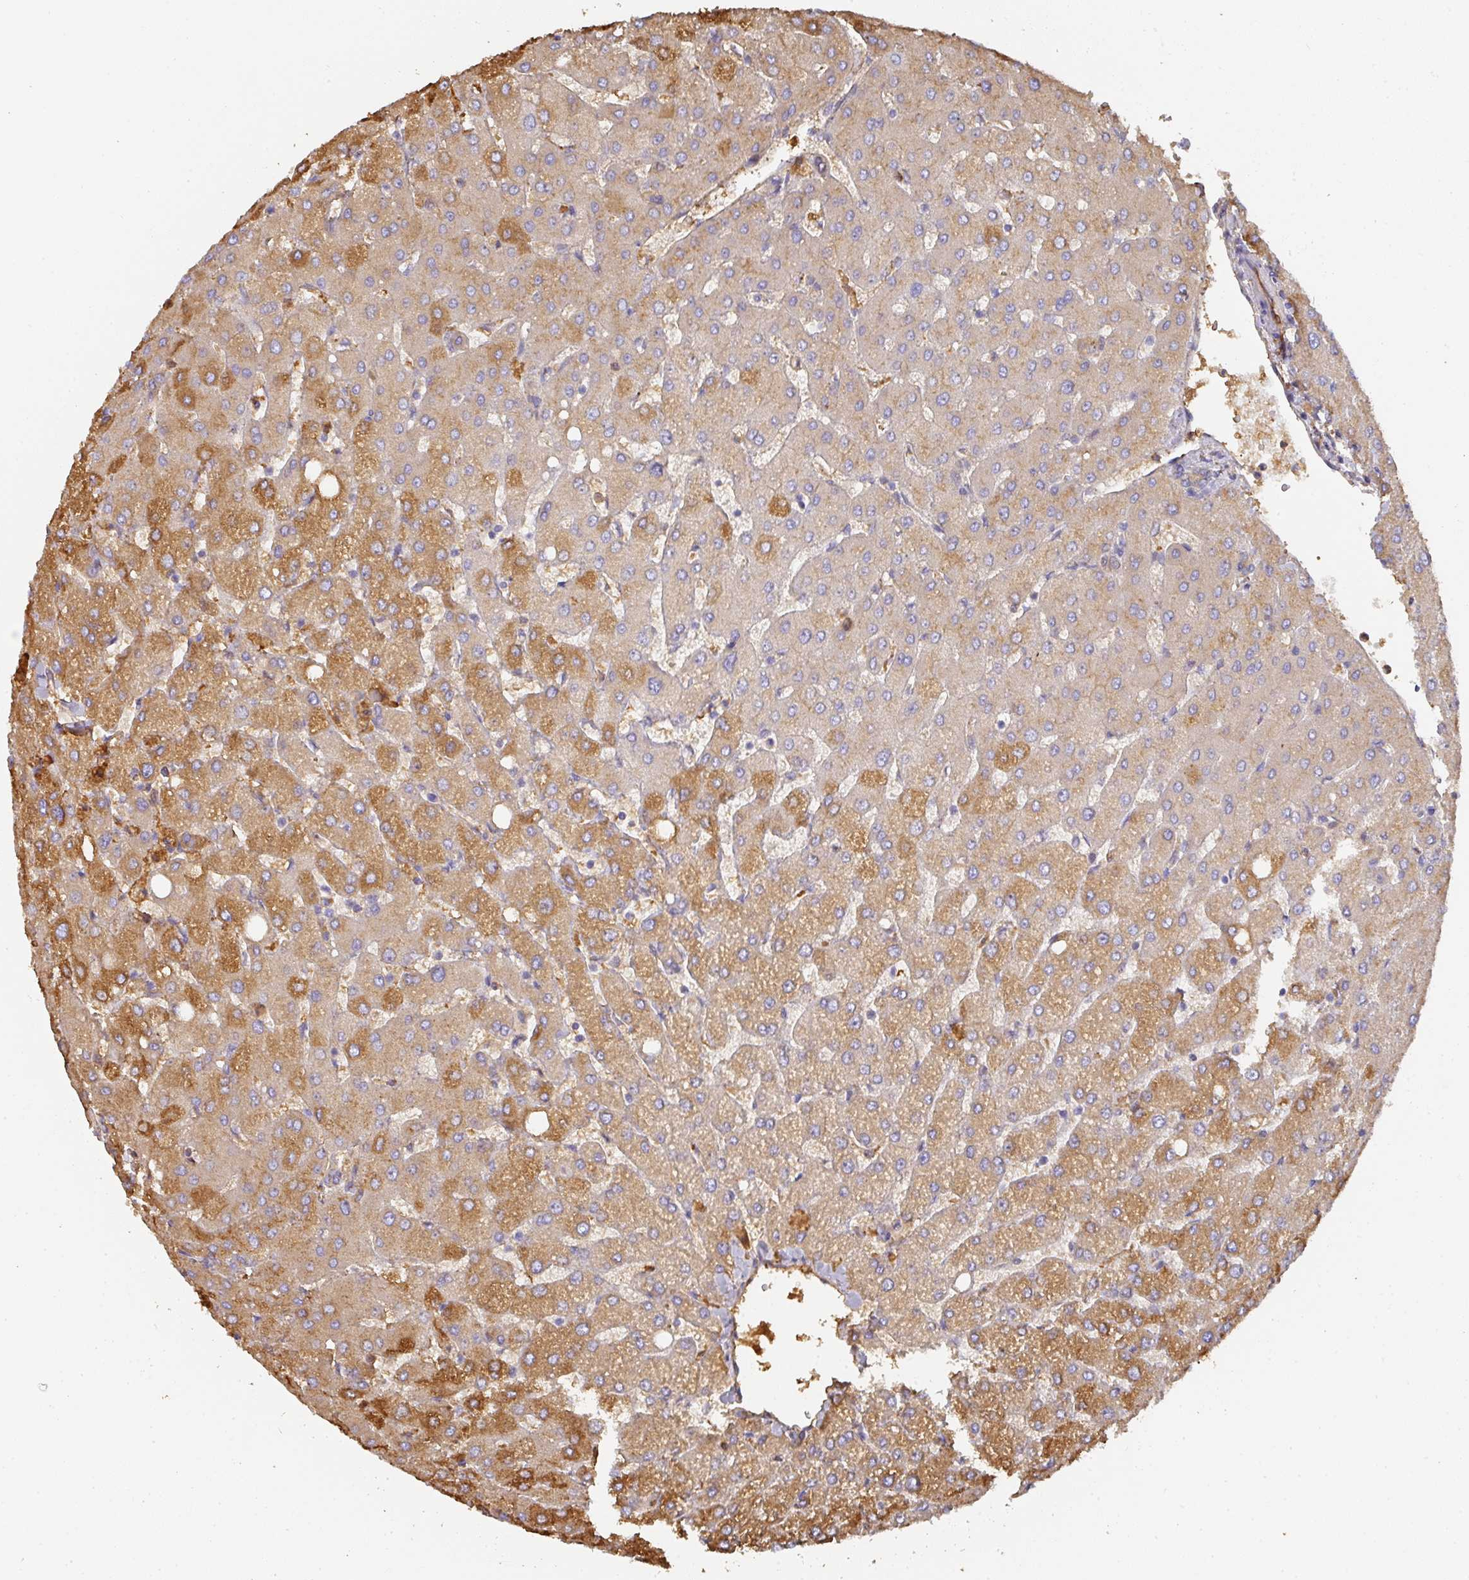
{"staining": {"intensity": "weak", "quantity": "<25%", "location": "cytoplasmic/membranous"}, "tissue": "liver", "cell_type": "Cholangiocytes", "image_type": "normal", "snomed": [{"axis": "morphology", "description": "Normal tissue, NOS"}, {"axis": "topography", "description": "Liver"}], "caption": "Cholangiocytes show no significant protein staining in benign liver.", "gene": "ALB", "patient": {"sex": "female", "age": 54}}